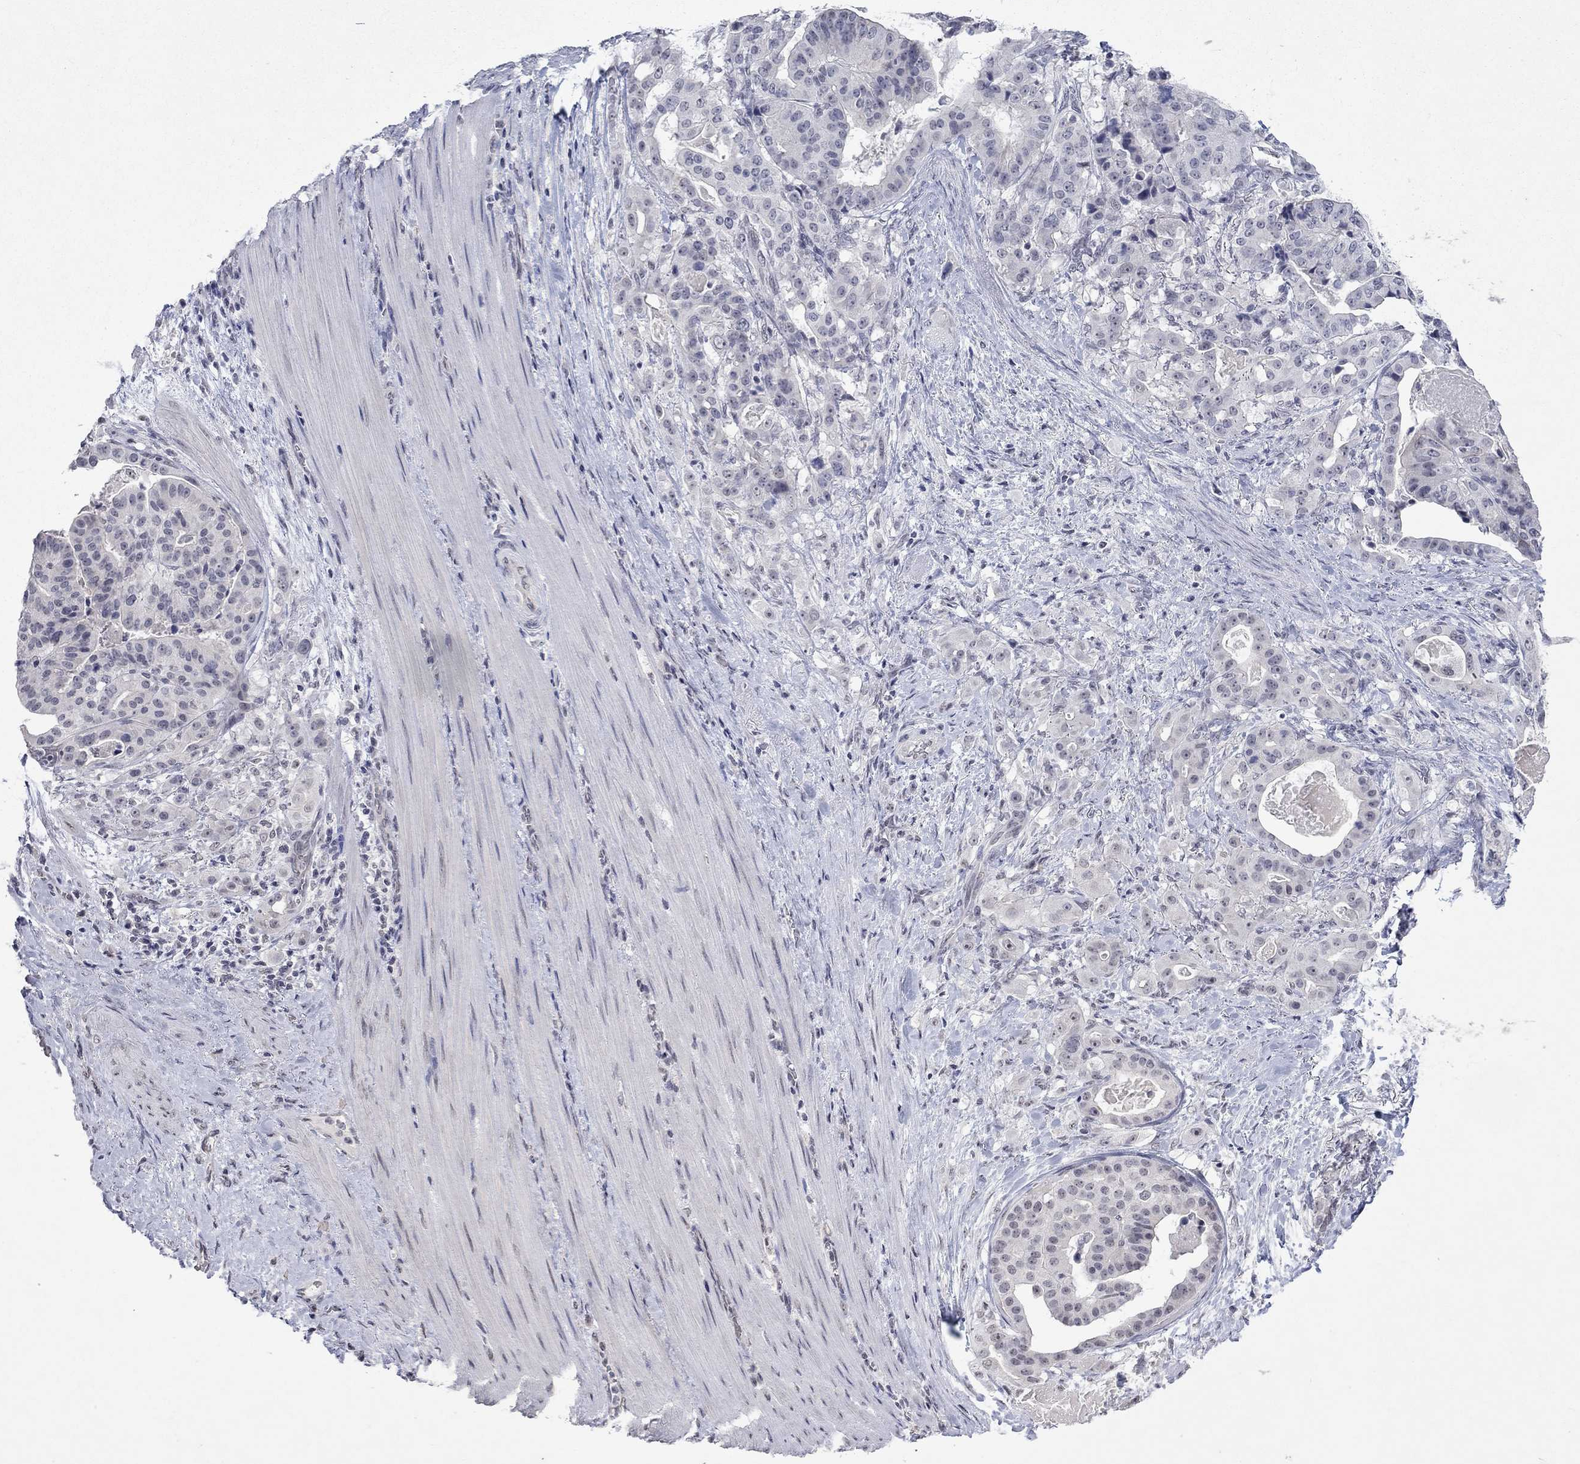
{"staining": {"intensity": "negative", "quantity": "none", "location": "none"}, "tissue": "stomach cancer", "cell_type": "Tumor cells", "image_type": "cancer", "snomed": [{"axis": "morphology", "description": "Adenocarcinoma, NOS"}, {"axis": "topography", "description": "Stomach"}], "caption": "Stomach cancer (adenocarcinoma) was stained to show a protein in brown. There is no significant staining in tumor cells.", "gene": "TMEM143", "patient": {"sex": "male", "age": 48}}